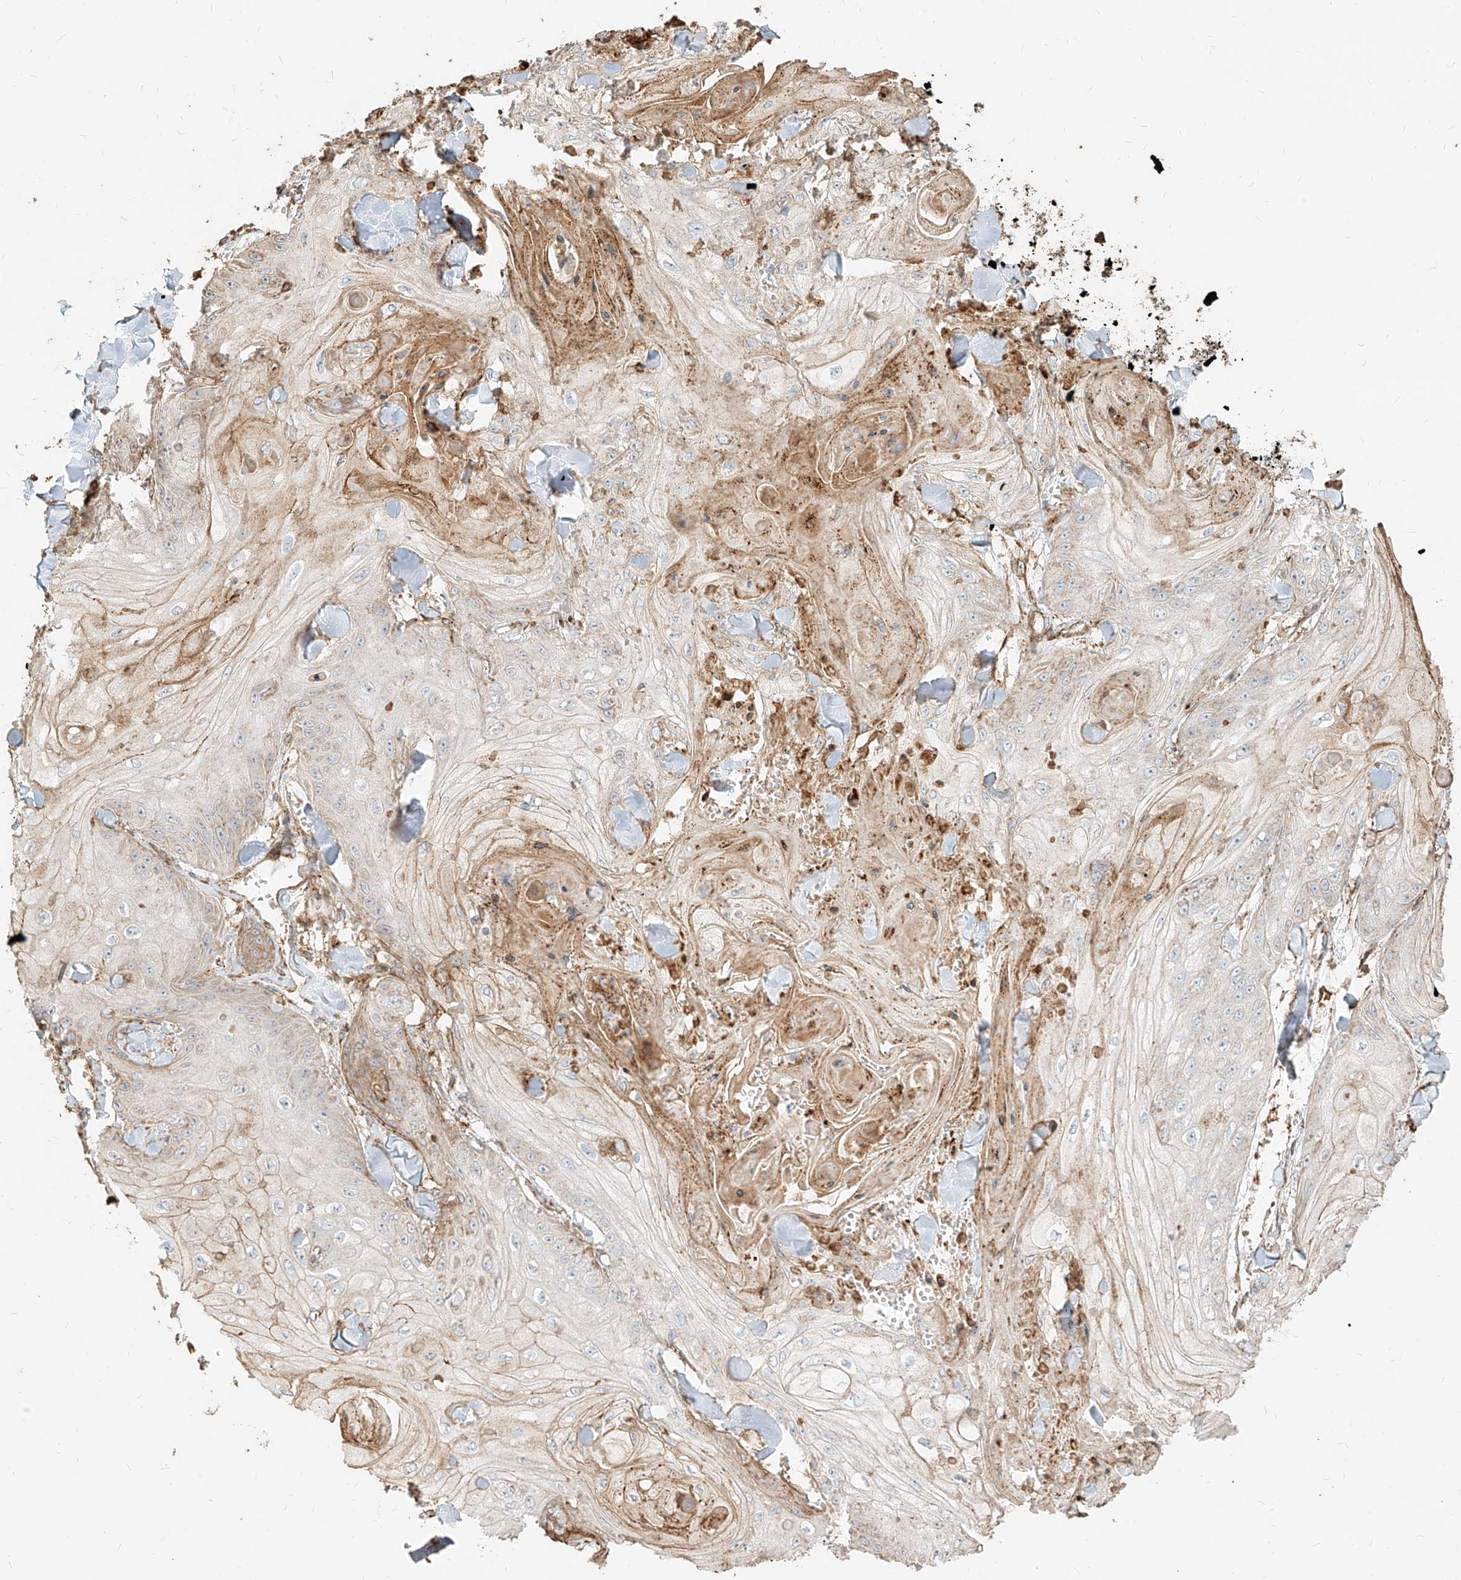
{"staining": {"intensity": "weak", "quantity": "<25%", "location": "cytoplasmic/membranous"}, "tissue": "skin cancer", "cell_type": "Tumor cells", "image_type": "cancer", "snomed": [{"axis": "morphology", "description": "Squamous cell carcinoma, NOS"}, {"axis": "topography", "description": "Skin"}], "caption": "Tumor cells show no significant expression in skin cancer (squamous cell carcinoma).", "gene": "MTX2", "patient": {"sex": "male", "age": 74}}